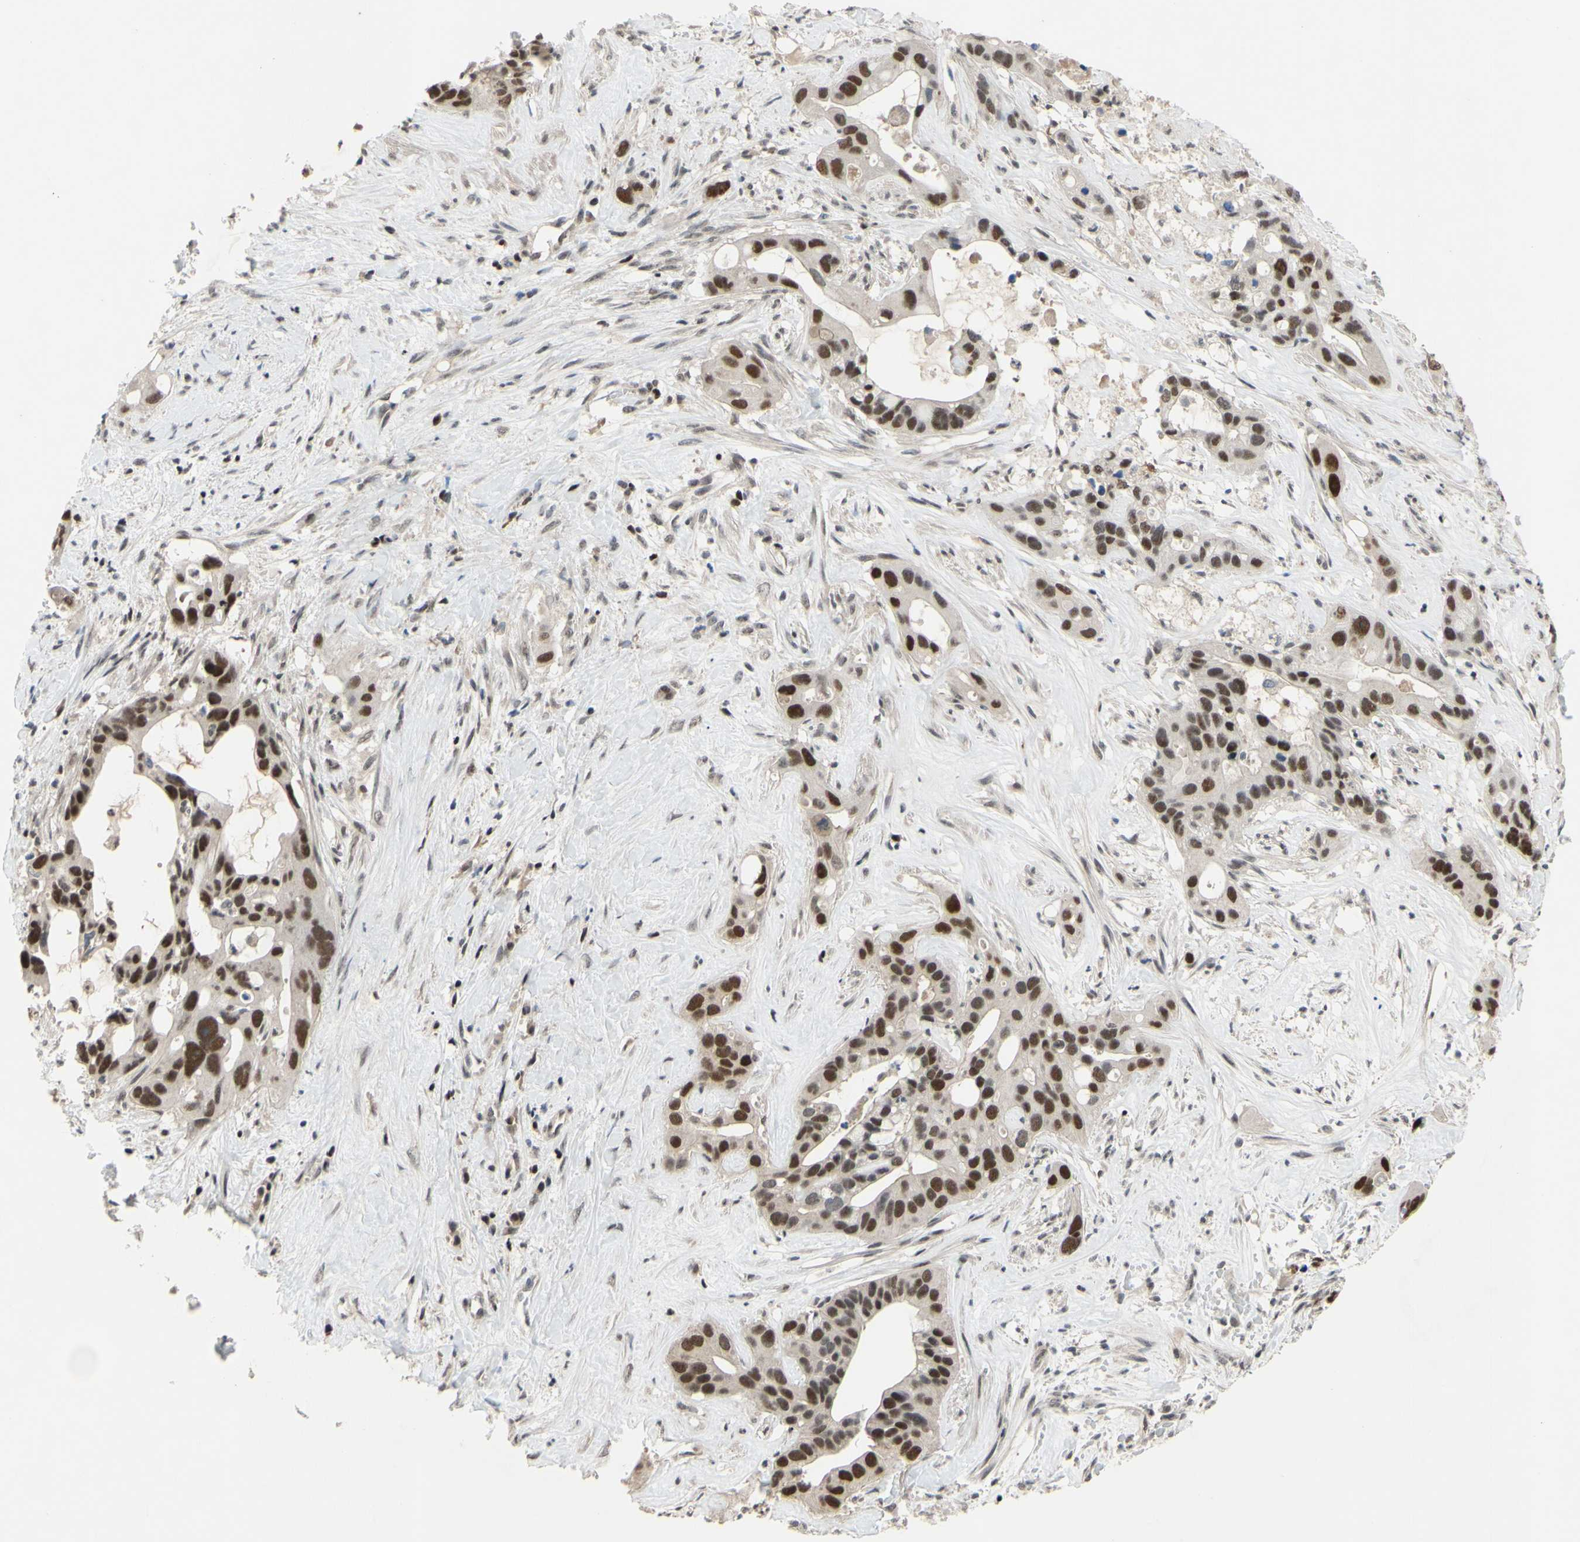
{"staining": {"intensity": "moderate", "quantity": ">75%", "location": "cytoplasmic/membranous,nuclear"}, "tissue": "liver cancer", "cell_type": "Tumor cells", "image_type": "cancer", "snomed": [{"axis": "morphology", "description": "Cholangiocarcinoma"}, {"axis": "topography", "description": "Liver"}], "caption": "A brown stain shows moderate cytoplasmic/membranous and nuclear staining of a protein in cholangiocarcinoma (liver) tumor cells. (DAB (3,3'-diaminobenzidine) IHC, brown staining for protein, blue staining for nuclei).", "gene": "SP4", "patient": {"sex": "female", "age": 65}}